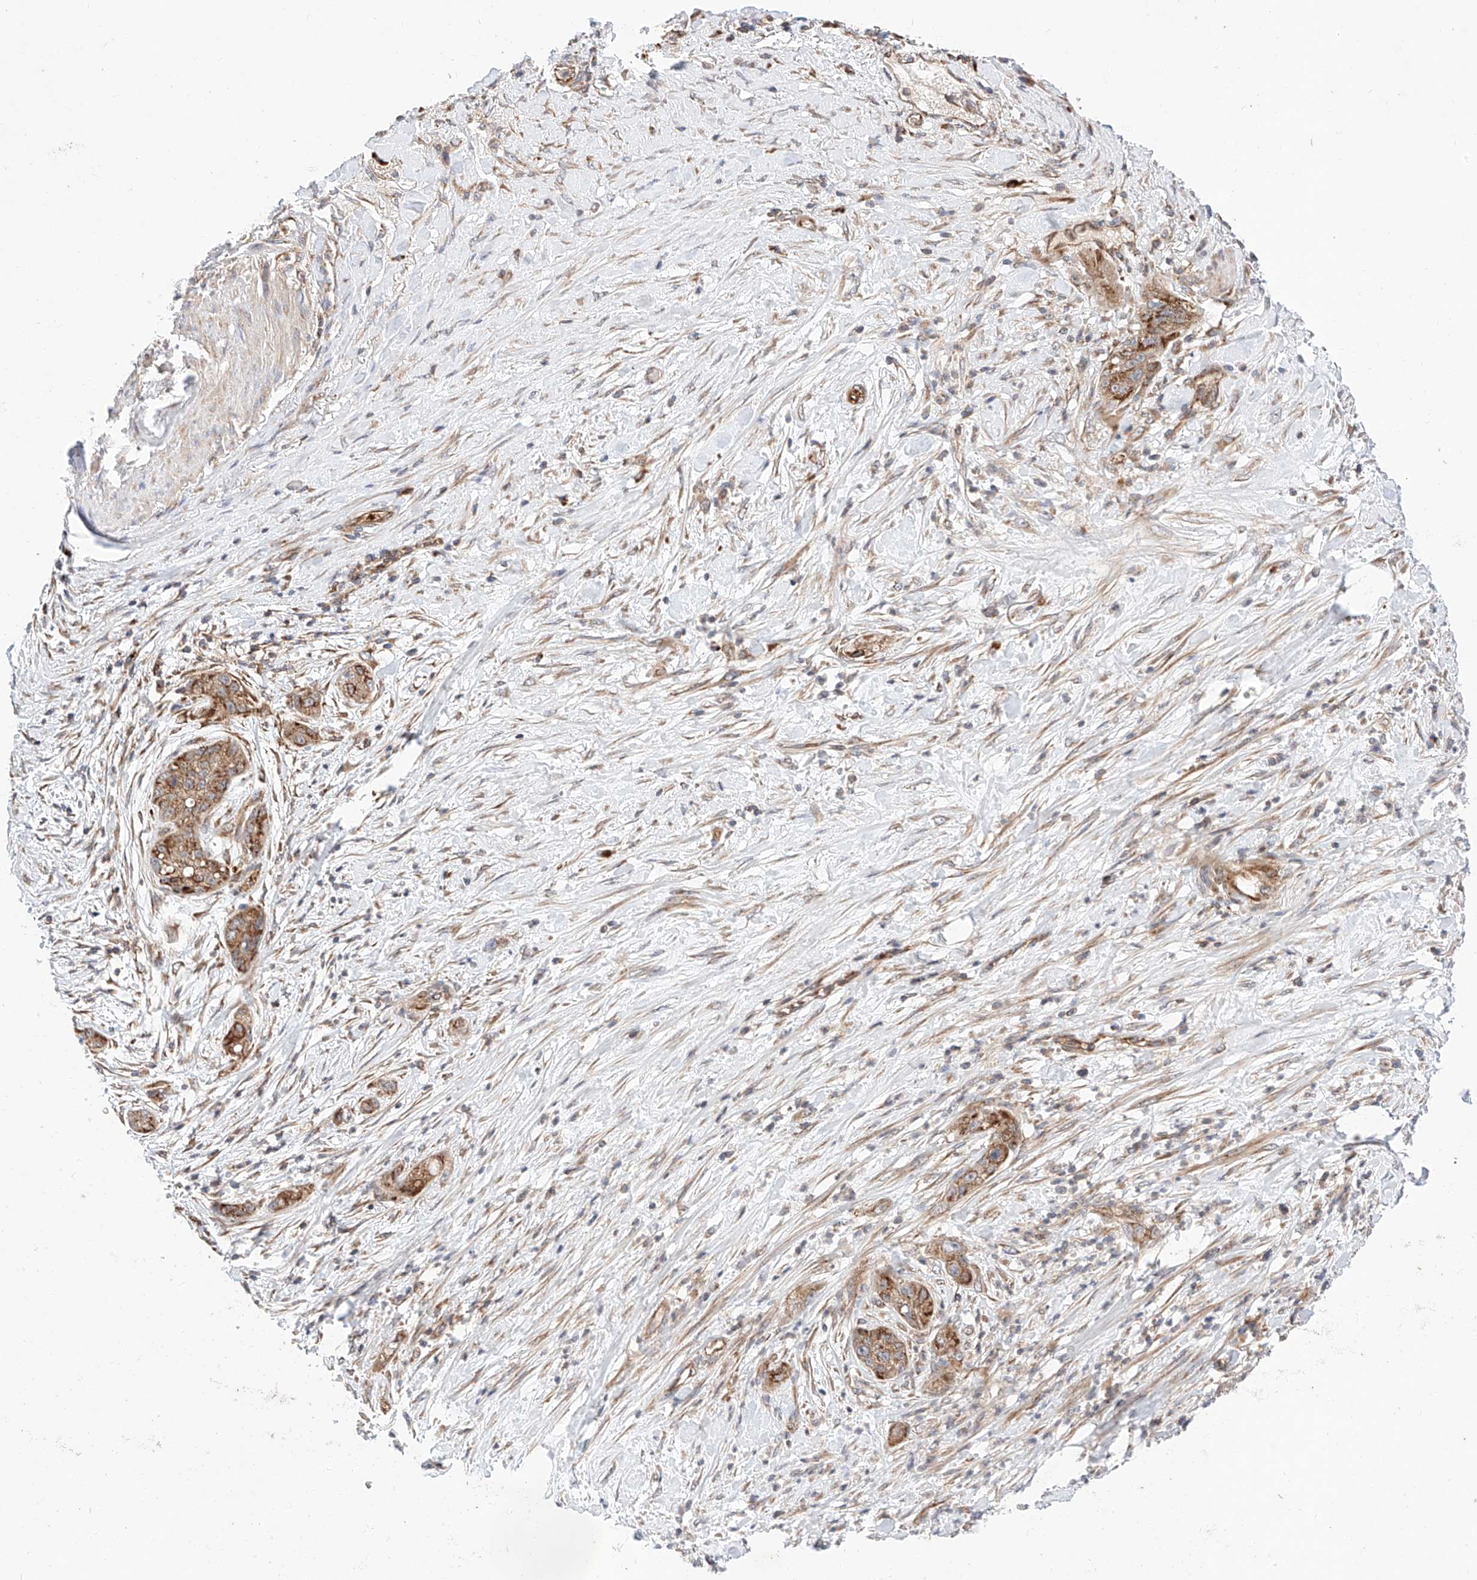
{"staining": {"intensity": "moderate", "quantity": ">75%", "location": "cytoplasmic/membranous"}, "tissue": "pancreatic cancer", "cell_type": "Tumor cells", "image_type": "cancer", "snomed": [{"axis": "morphology", "description": "Adenocarcinoma, NOS"}, {"axis": "topography", "description": "Pancreas"}], "caption": "Pancreatic cancer (adenocarcinoma) stained with a brown dye shows moderate cytoplasmic/membranous positive staining in about >75% of tumor cells.", "gene": "NR1D1", "patient": {"sex": "female", "age": 78}}